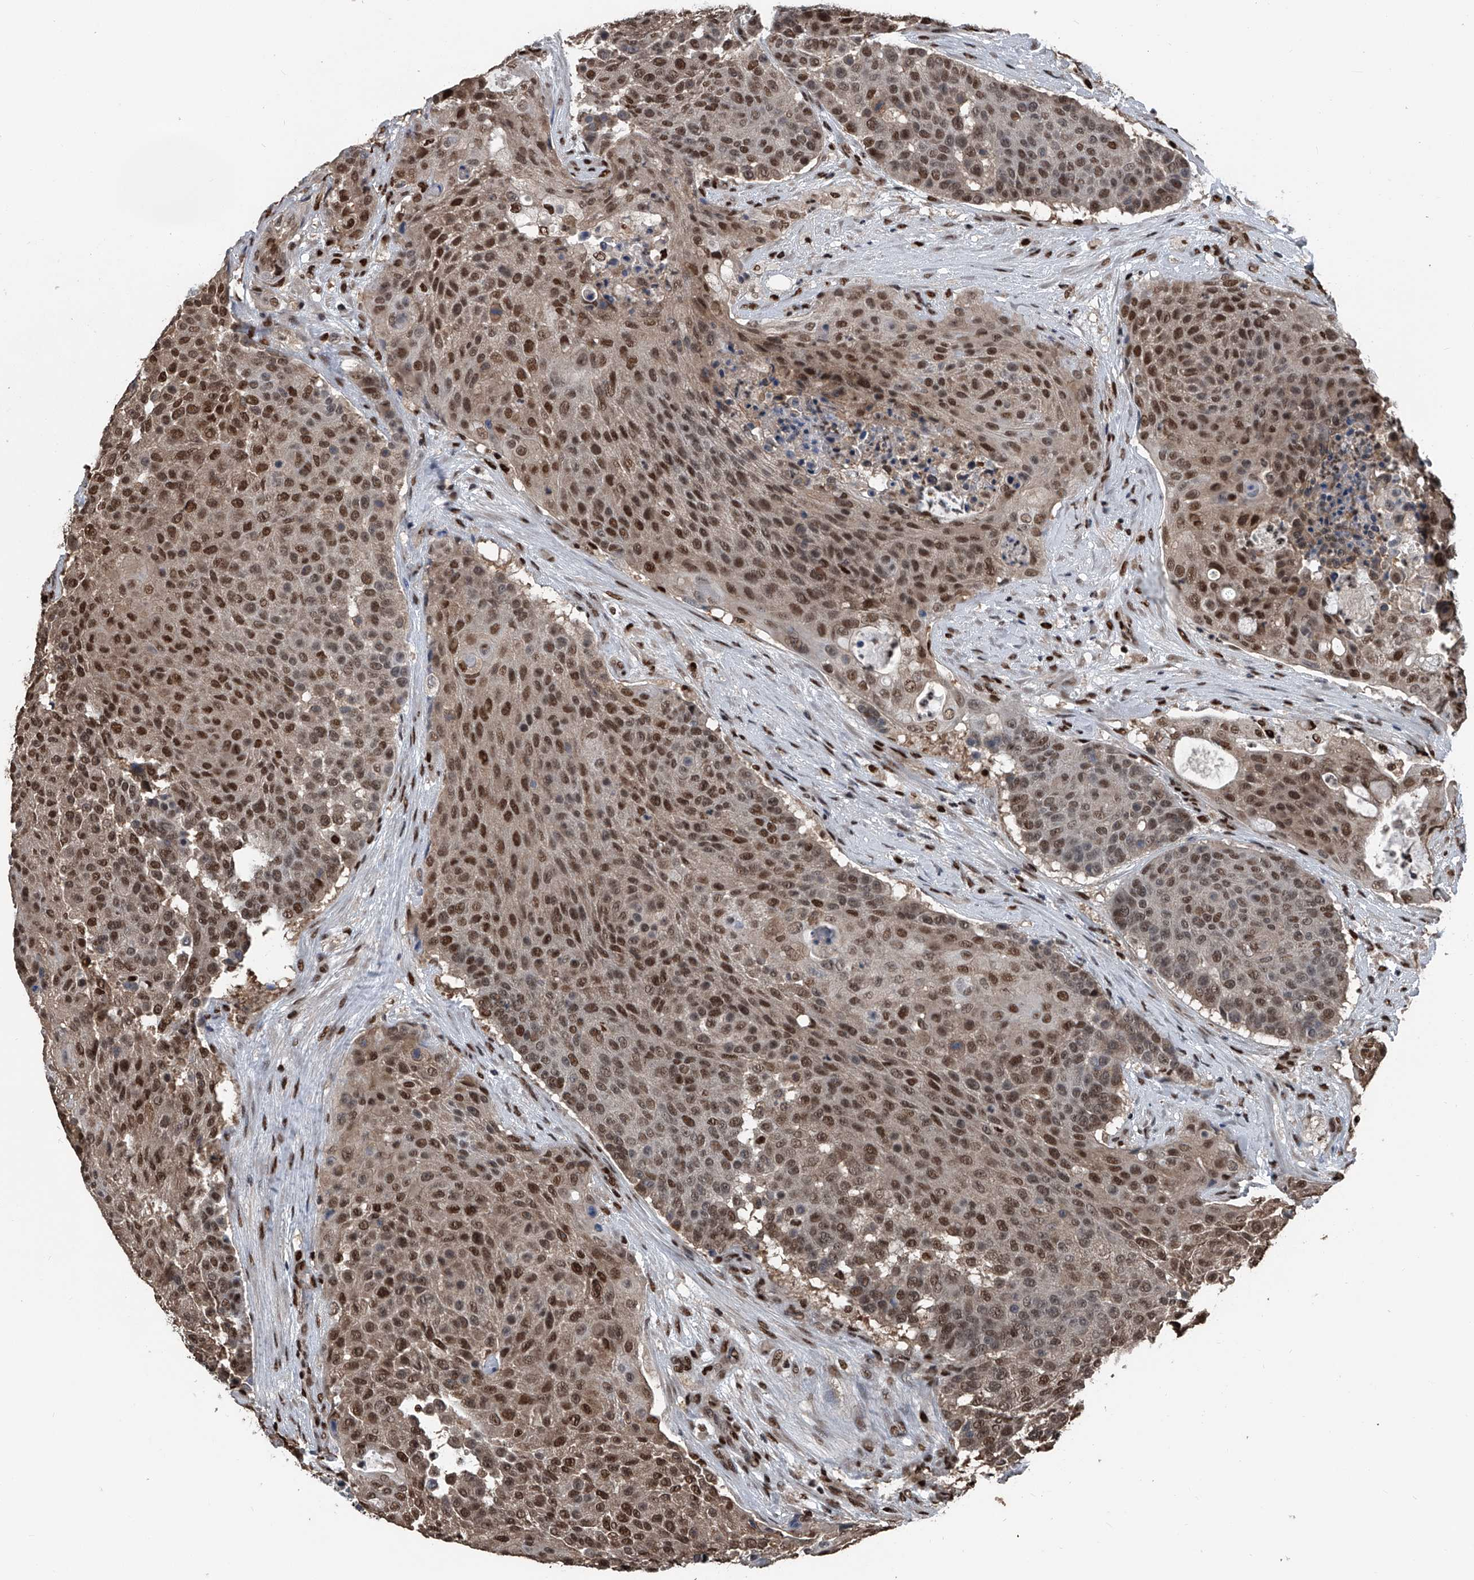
{"staining": {"intensity": "moderate", "quantity": ">75%", "location": "nuclear"}, "tissue": "urothelial cancer", "cell_type": "Tumor cells", "image_type": "cancer", "snomed": [{"axis": "morphology", "description": "Urothelial carcinoma, High grade"}, {"axis": "topography", "description": "Urinary bladder"}], "caption": "High-grade urothelial carcinoma tissue displays moderate nuclear staining in about >75% of tumor cells, visualized by immunohistochemistry. (Stains: DAB in brown, nuclei in blue, Microscopy: brightfield microscopy at high magnification).", "gene": "FKBP5", "patient": {"sex": "female", "age": 63}}